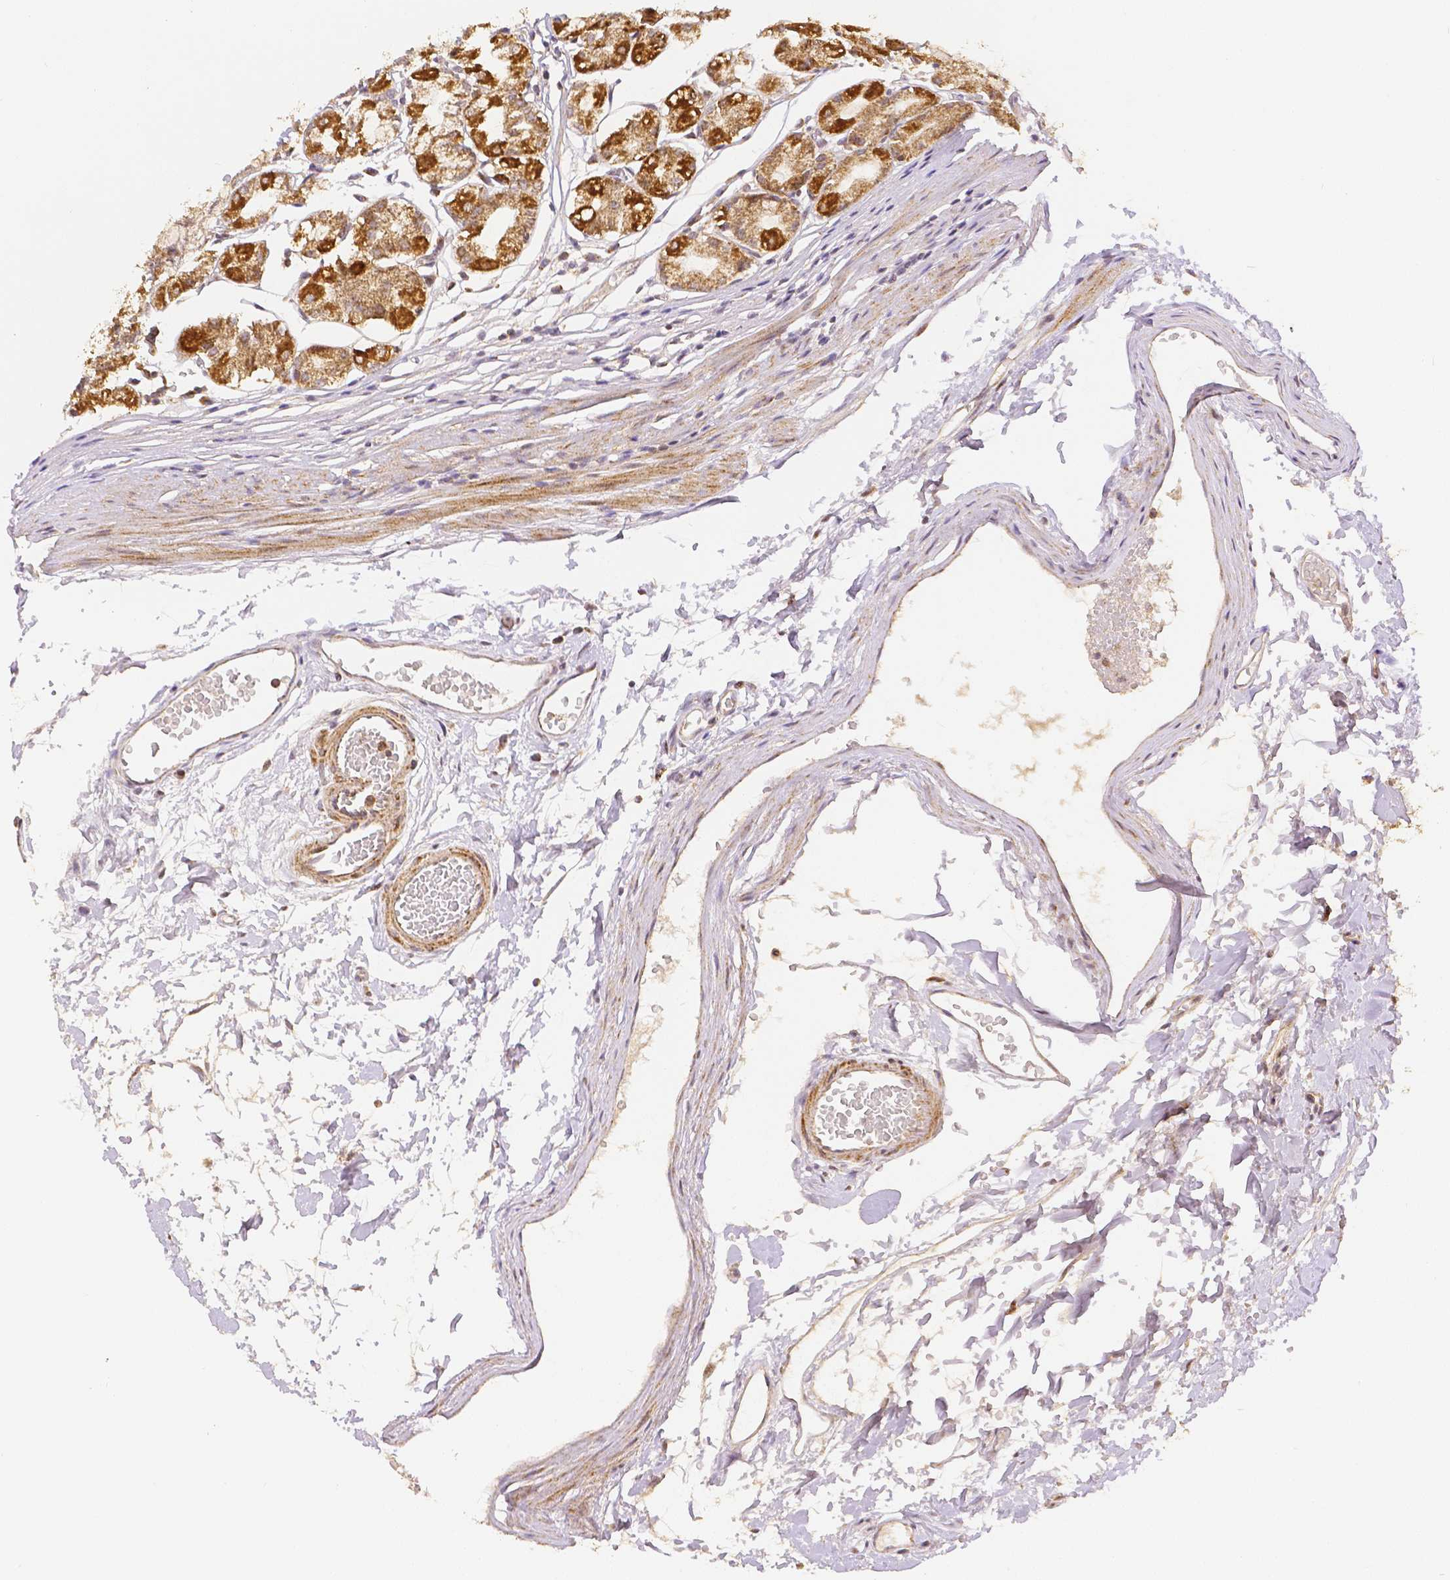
{"staining": {"intensity": "strong", "quantity": "25%-75%", "location": "cytoplasmic/membranous,nuclear"}, "tissue": "stomach", "cell_type": "Glandular cells", "image_type": "normal", "snomed": [{"axis": "morphology", "description": "Normal tissue, NOS"}, {"axis": "topography", "description": "Stomach"}], "caption": "A micrograph of stomach stained for a protein reveals strong cytoplasmic/membranous,nuclear brown staining in glandular cells.", "gene": "RHOT1", "patient": {"sex": "male", "age": 55}}